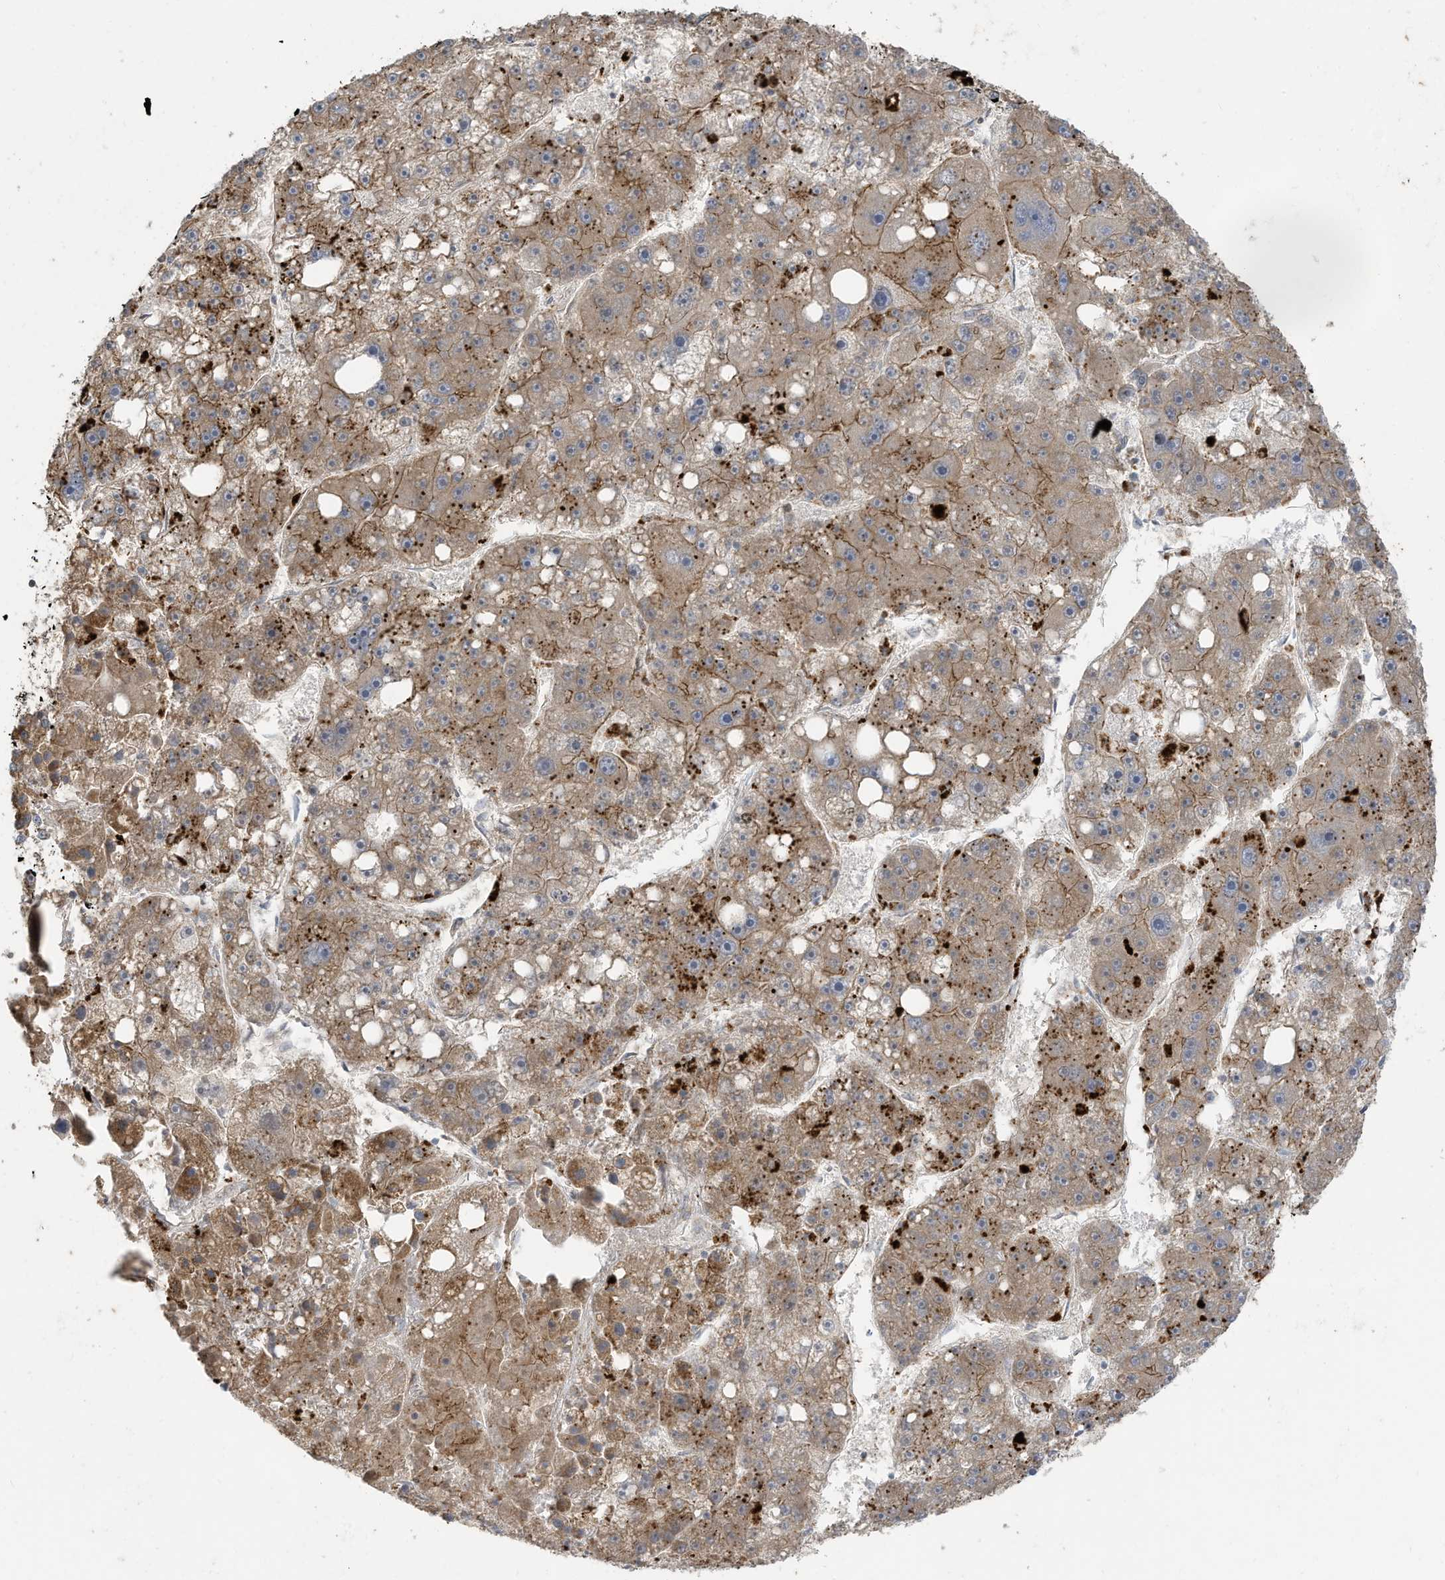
{"staining": {"intensity": "moderate", "quantity": ">75%", "location": "cytoplasmic/membranous"}, "tissue": "liver cancer", "cell_type": "Tumor cells", "image_type": "cancer", "snomed": [{"axis": "morphology", "description": "Carcinoma, Hepatocellular, NOS"}, {"axis": "topography", "description": "Liver"}], "caption": "Immunohistochemical staining of human liver hepatocellular carcinoma exhibits moderate cytoplasmic/membranous protein expression in about >75% of tumor cells.", "gene": "C2orf74", "patient": {"sex": "female", "age": 61}}